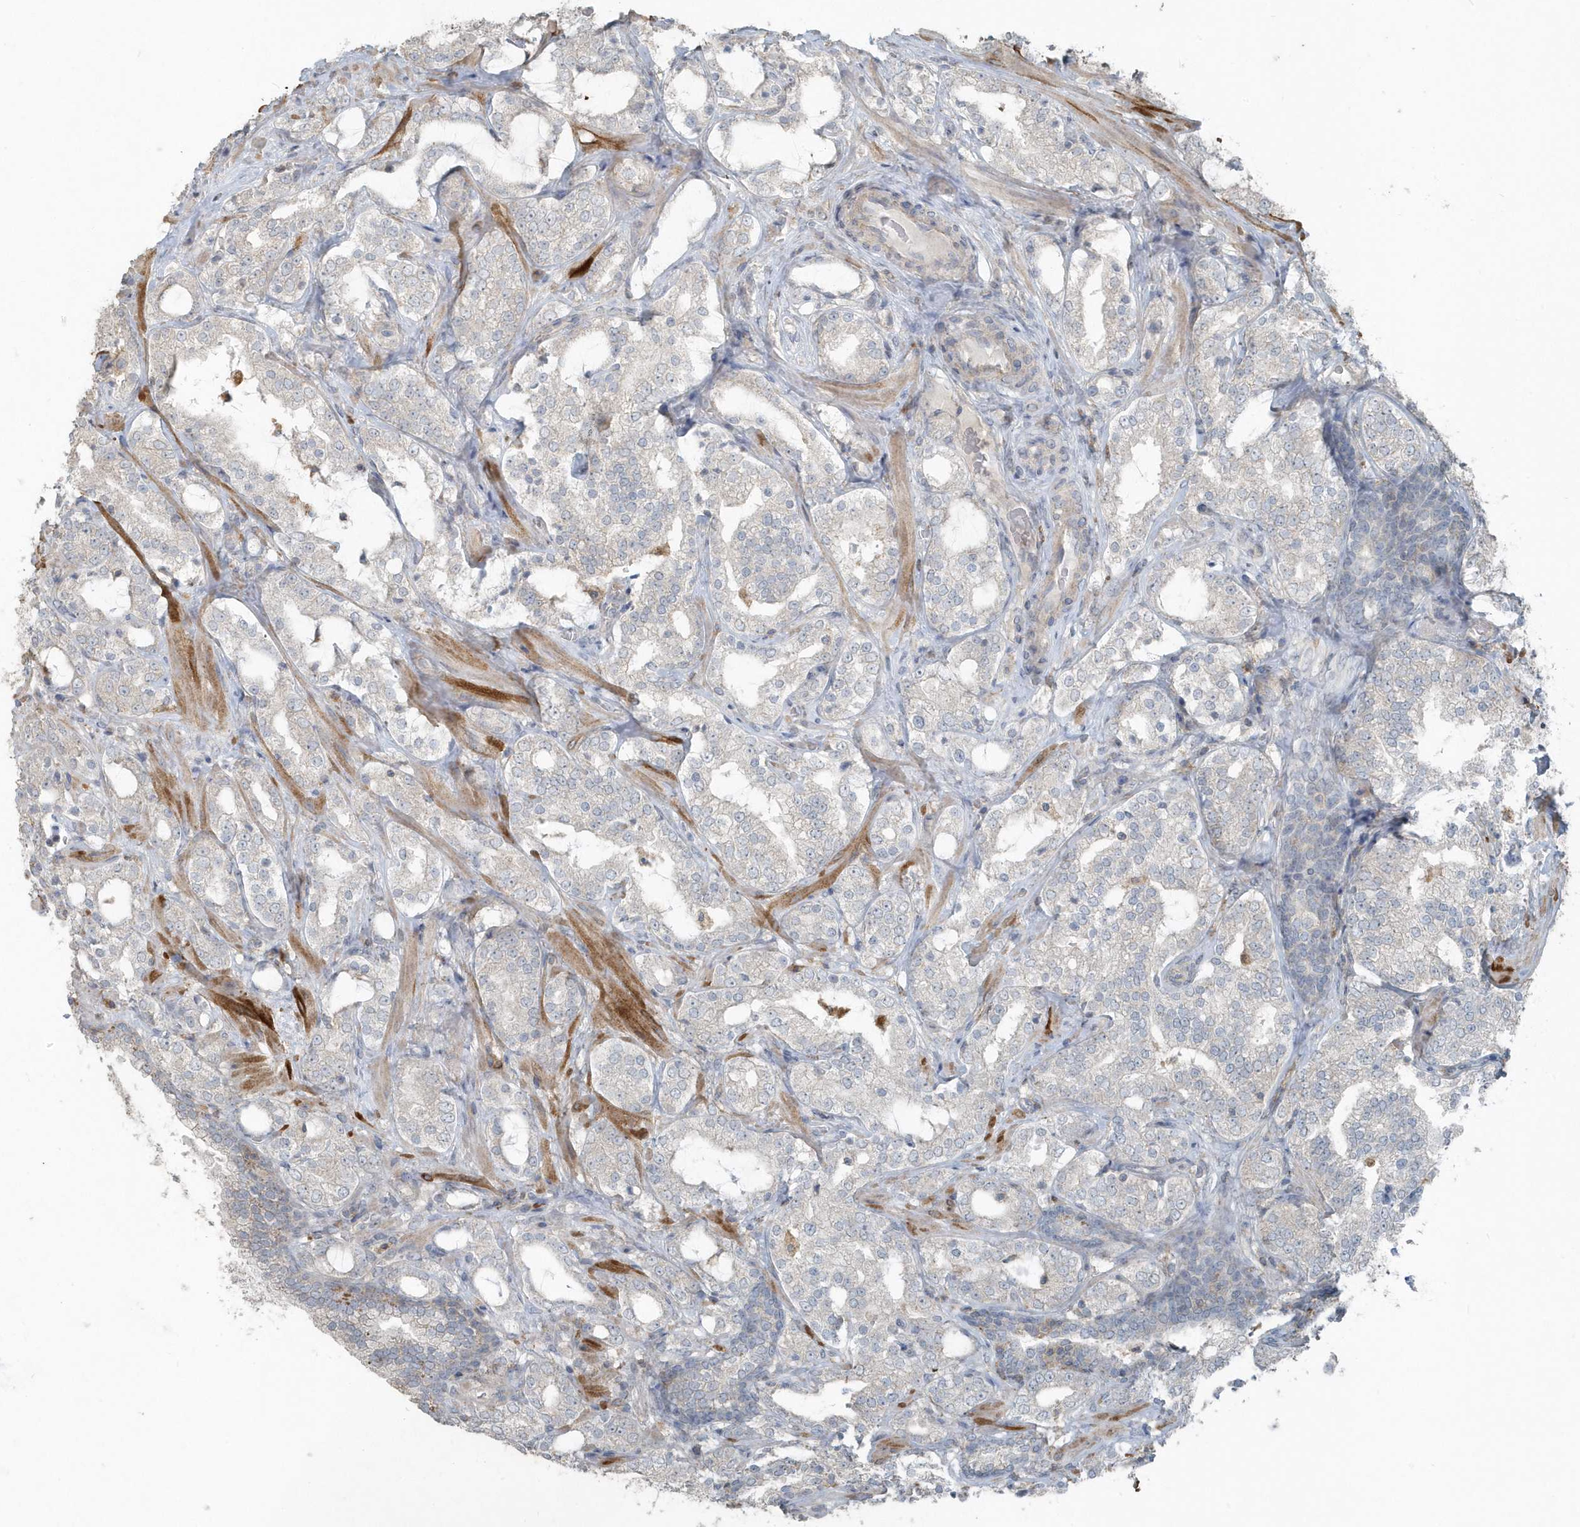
{"staining": {"intensity": "negative", "quantity": "none", "location": "none"}, "tissue": "prostate cancer", "cell_type": "Tumor cells", "image_type": "cancer", "snomed": [{"axis": "morphology", "description": "Adenocarcinoma, High grade"}, {"axis": "topography", "description": "Prostate"}], "caption": "A histopathology image of human prostate cancer (high-grade adenocarcinoma) is negative for staining in tumor cells. (DAB immunohistochemistry with hematoxylin counter stain).", "gene": "ACTC1", "patient": {"sex": "male", "age": 64}}